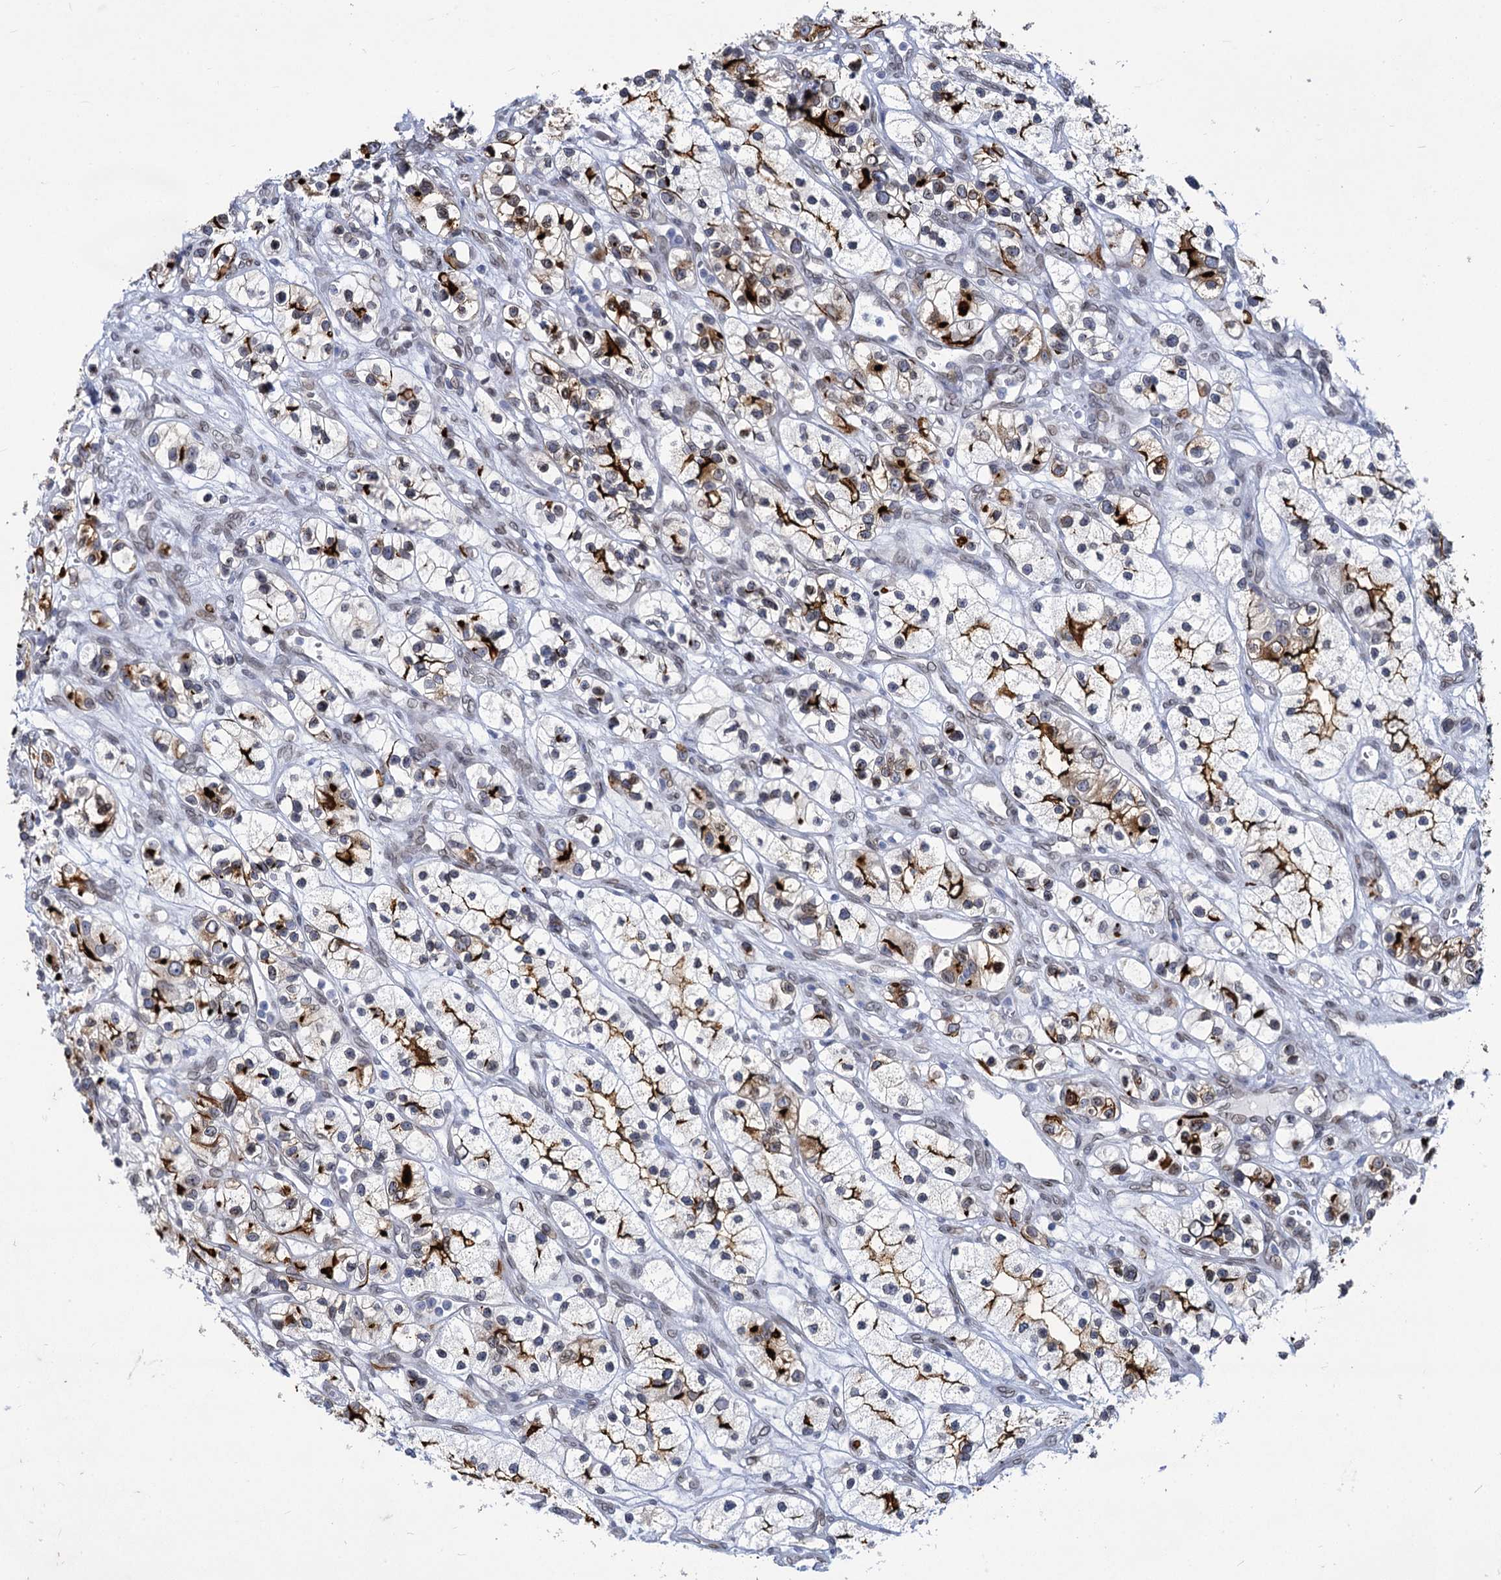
{"staining": {"intensity": "strong", "quantity": "25%-75%", "location": "cytoplasmic/membranous"}, "tissue": "renal cancer", "cell_type": "Tumor cells", "image_type": "cancer", "snomed": [{"axis": "morphology", "description": "Adenocarcinoma, NOS"}, {"axis": "topography", "description": "Kidney"}], "caption": "A brown stain shows strong cytoplasmic/membranous staining of a protein in renal cancer tumor cells. (IHC, brightfield microscopy, high magnification).", "gene": "PRSS35", "patient": {"sex": "female", "age": 57}}